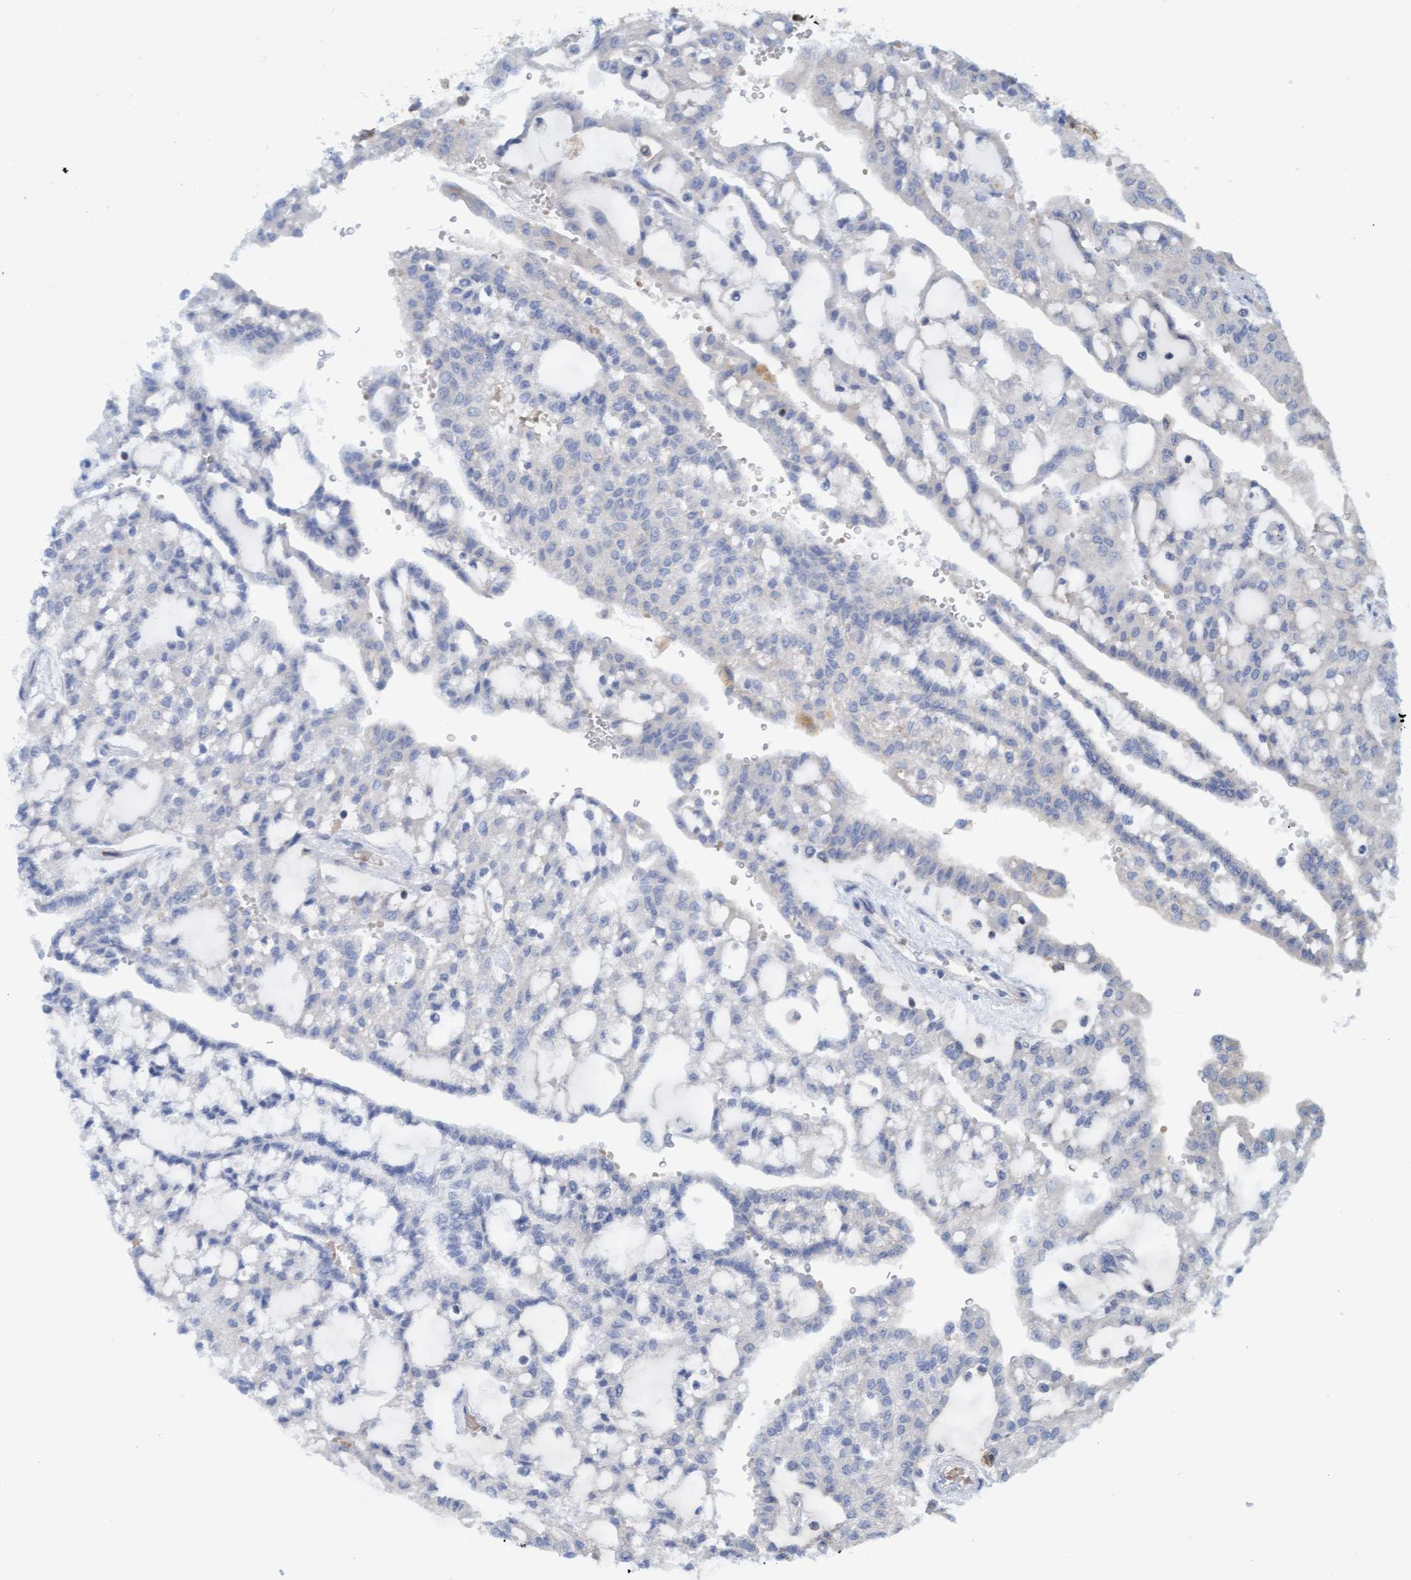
{"staining": {"intensity": "negative", "quantity": "none", "location": "none"}, "tissue": "renal cancer", "cell_type": "Tumor cells", "image_type": "cancer", "snomed": [{"axis": "morphology", "description": "Adenocarcinoma, NOS"}, {"axis": "topography", "description": "Kidney"}], "caption": "Immunohistochemical staining of human renal cancer (adenocarcinoma) demonstrates no significant expression in tumor cells.", "gene": "SIGIRR", "patient": {"sex": "male", "age": 63}}